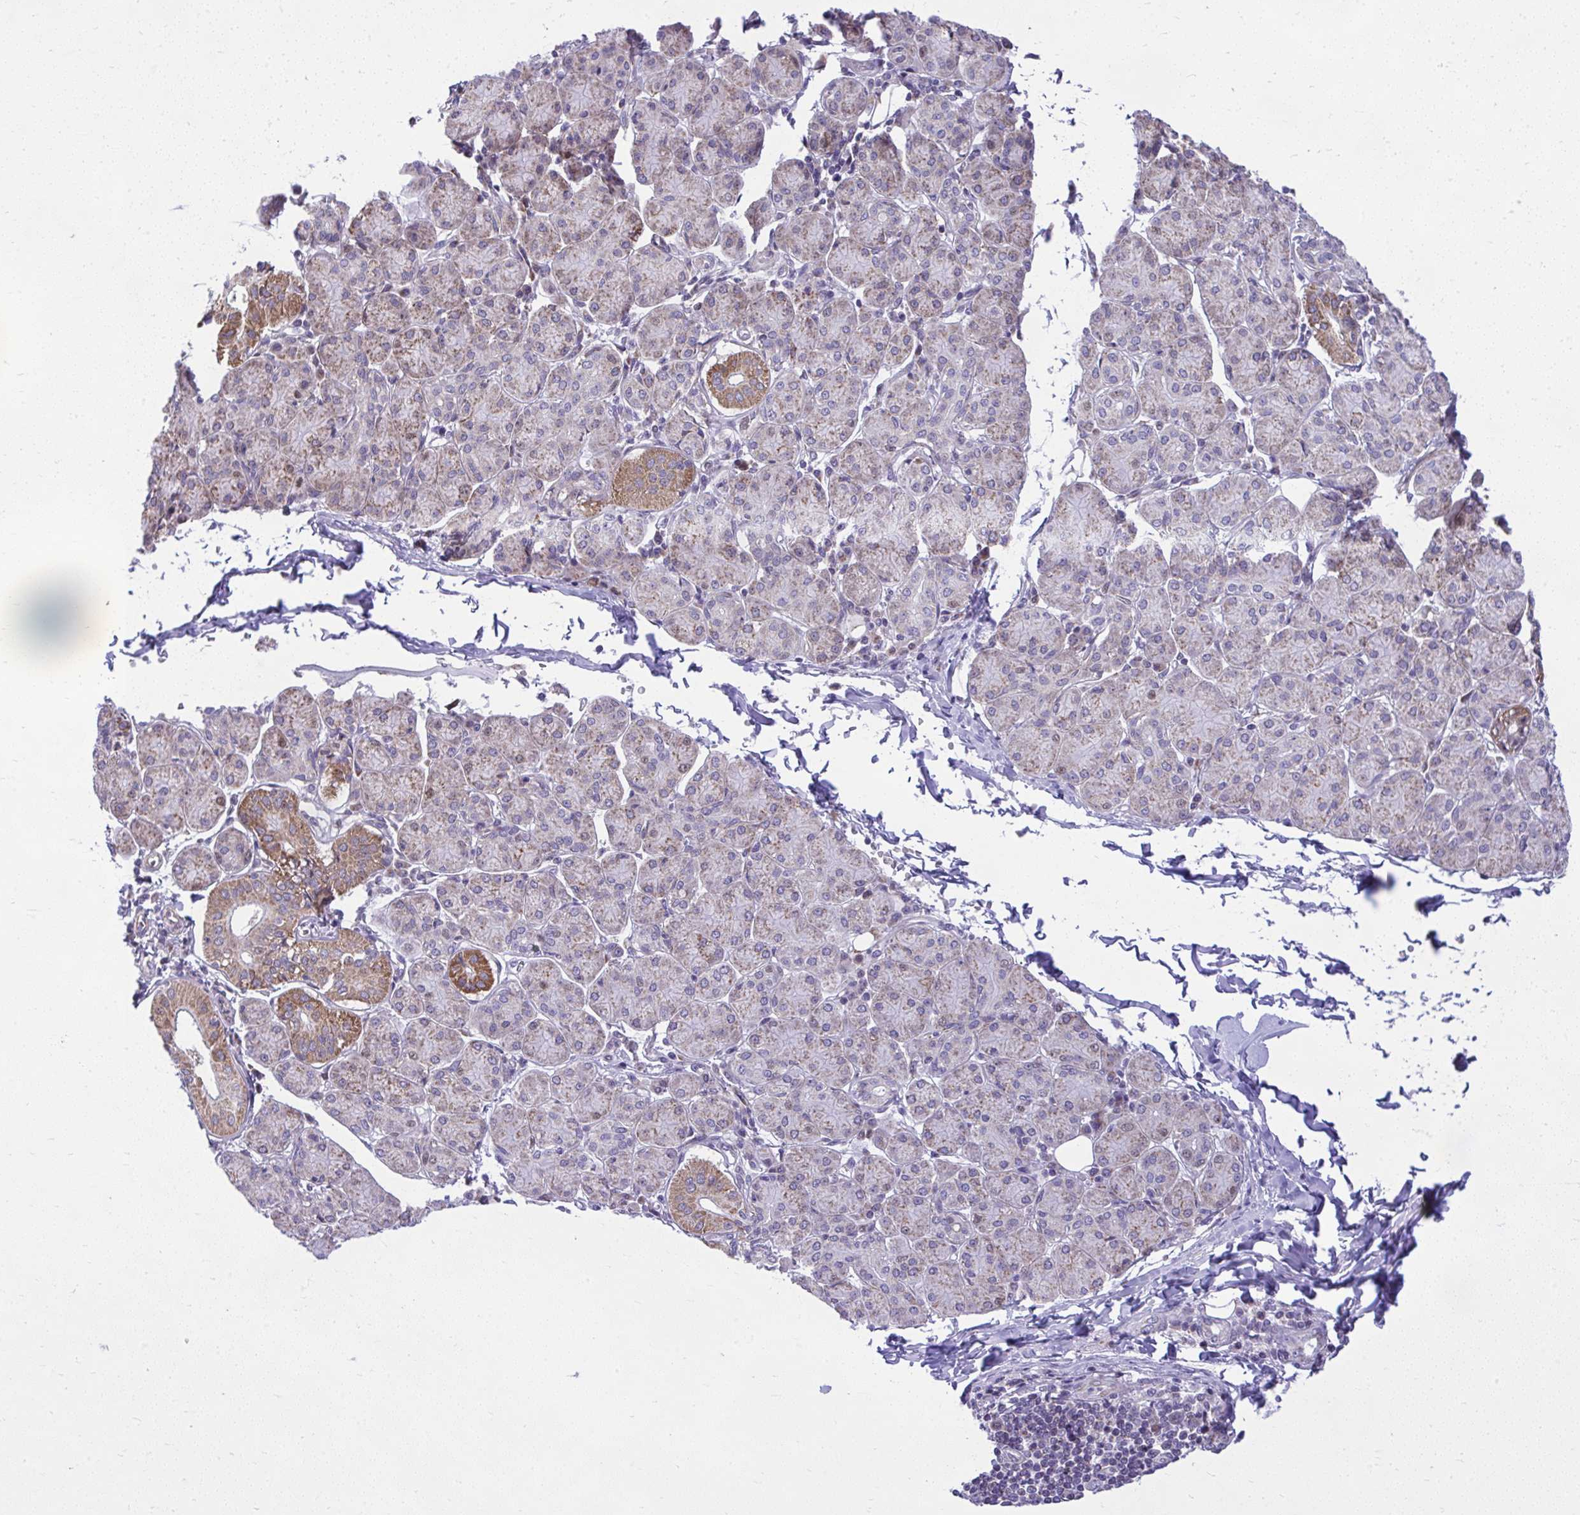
{"staining": {"intensity": "moderate", "quantity": "25%-75%", "location": "cytoplasmic/membranous"}, "tissue": "salivary gland", "cell_type": "Glandular cells", "image_type": "normal", "snomed": [{"axis": "morphology", "description": "Normal tissue, NOS"}, {"axis": "morphology", "description": "Inflammation, NOS"}, {"axis": "topography", "description": "Lymph node"}, {"axis": "topography", "description": "Salivary gland"}], "caption": "Immunohistochemistry (DAB (3,3'-diaminobenzidine)) staining of normal salivary gland shows moderate cytoplasmic/membranous protein expression in about 25%-75% of glandular cells.", "gene": "GPRIN3", "patient": {"sex": "male", "age": 3}}